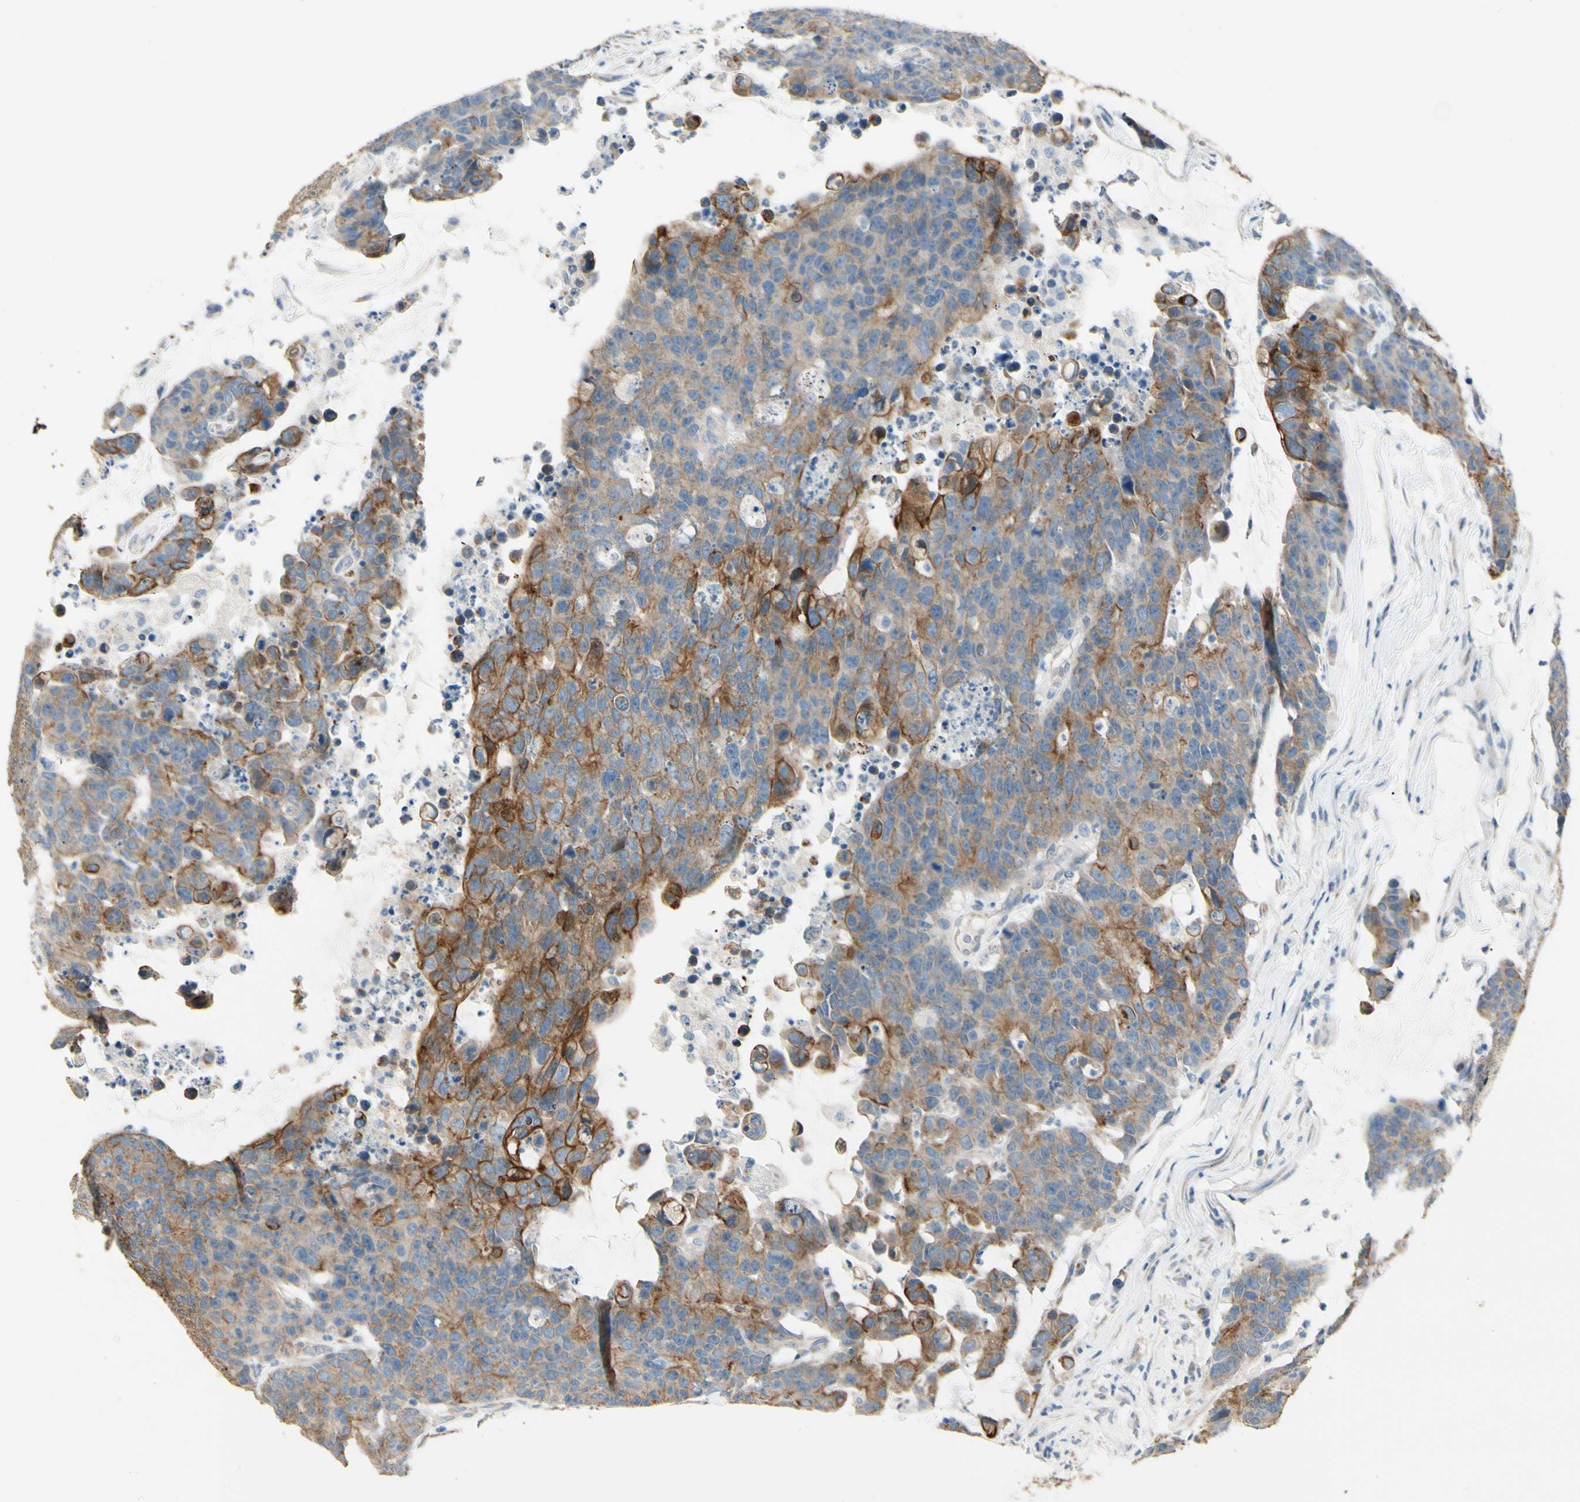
{"staining": {"intensity": "strong", "quantity": "25%-75%", "location": "cytoplasmic/membranous"}, "tissue": "colorectal cancer", "cell_type": "Tumor cells", "image_type": "cancer", "snomed": [{"axis": "morphology", "description": "Adenocarcinoma, NOS"}, {"axis": "topography", "description": "Colon"}], "caption": "IHC image of colorectal cancer (adenocarcinoma) stained for a protein (brown), which shows high levels of strong cytoplasmic/membranous positivity in about 25%-75% of tumor cells.", "gene": "DUSP12", "patient": {"sex": "female", "age": 86}}